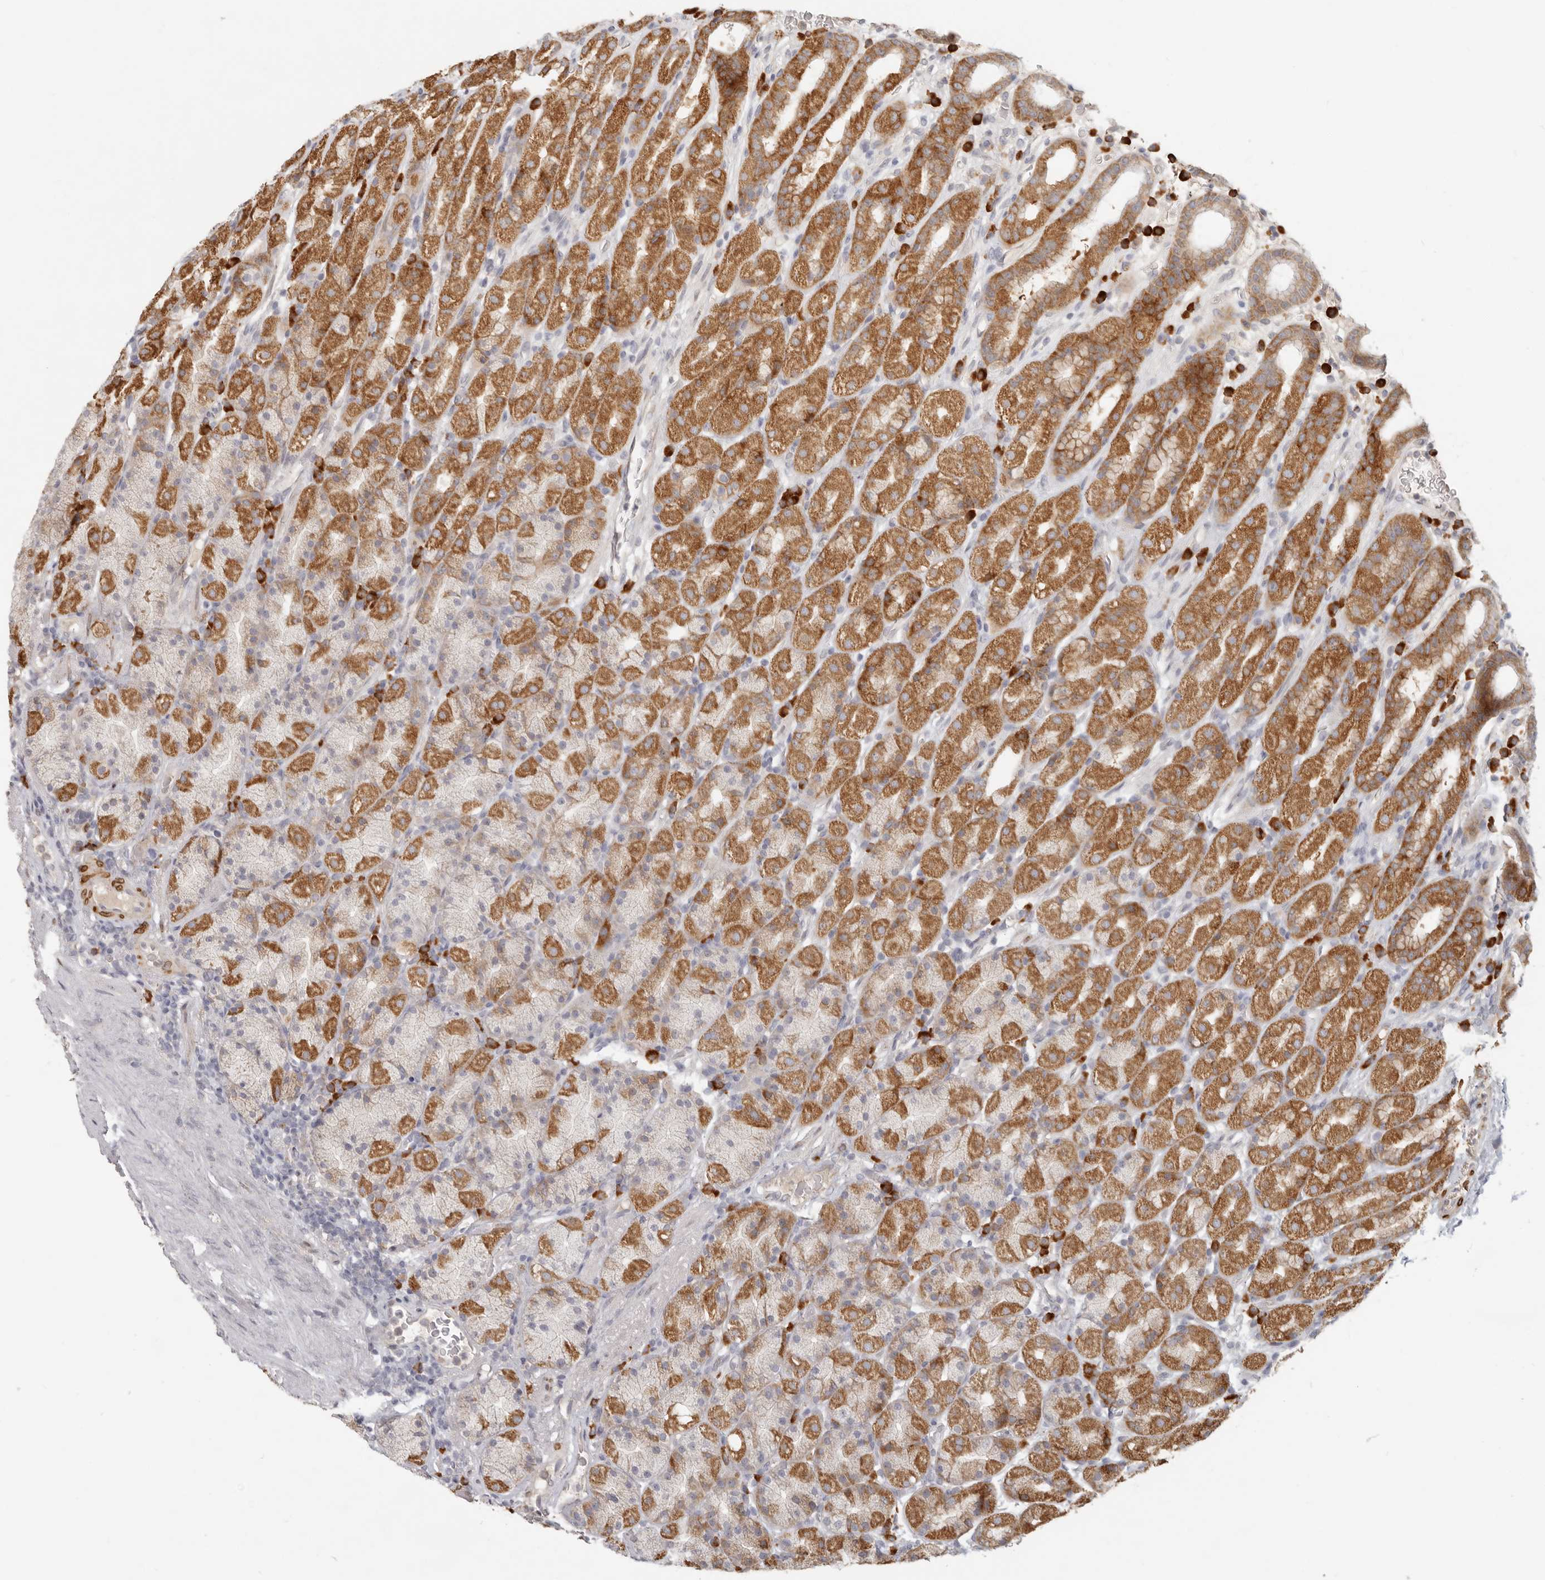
{"staining": {"intensity": "moderate", "quantity": "25%-75%", "location": "cytoplasmic/membranous"}, "tissue": "stomach", "cell_type": "Glandular cells", "image_type": "normal", "snomed": [{"axis": "morphology", "description": "Normal tissue, NOS"}, {"axis": "topography", "description": "Stomach, upper"}], "caption": "Immunohistochemical staining of benign stomach exhibits moderate cytoplasmic/membranous protein positivity in about 25%-75% of glandular cells. (DAB IHC with brightfield microscopy, high magnification).", "gene": "PABPC4", "patient": {"sex": "male", "age": 68}}